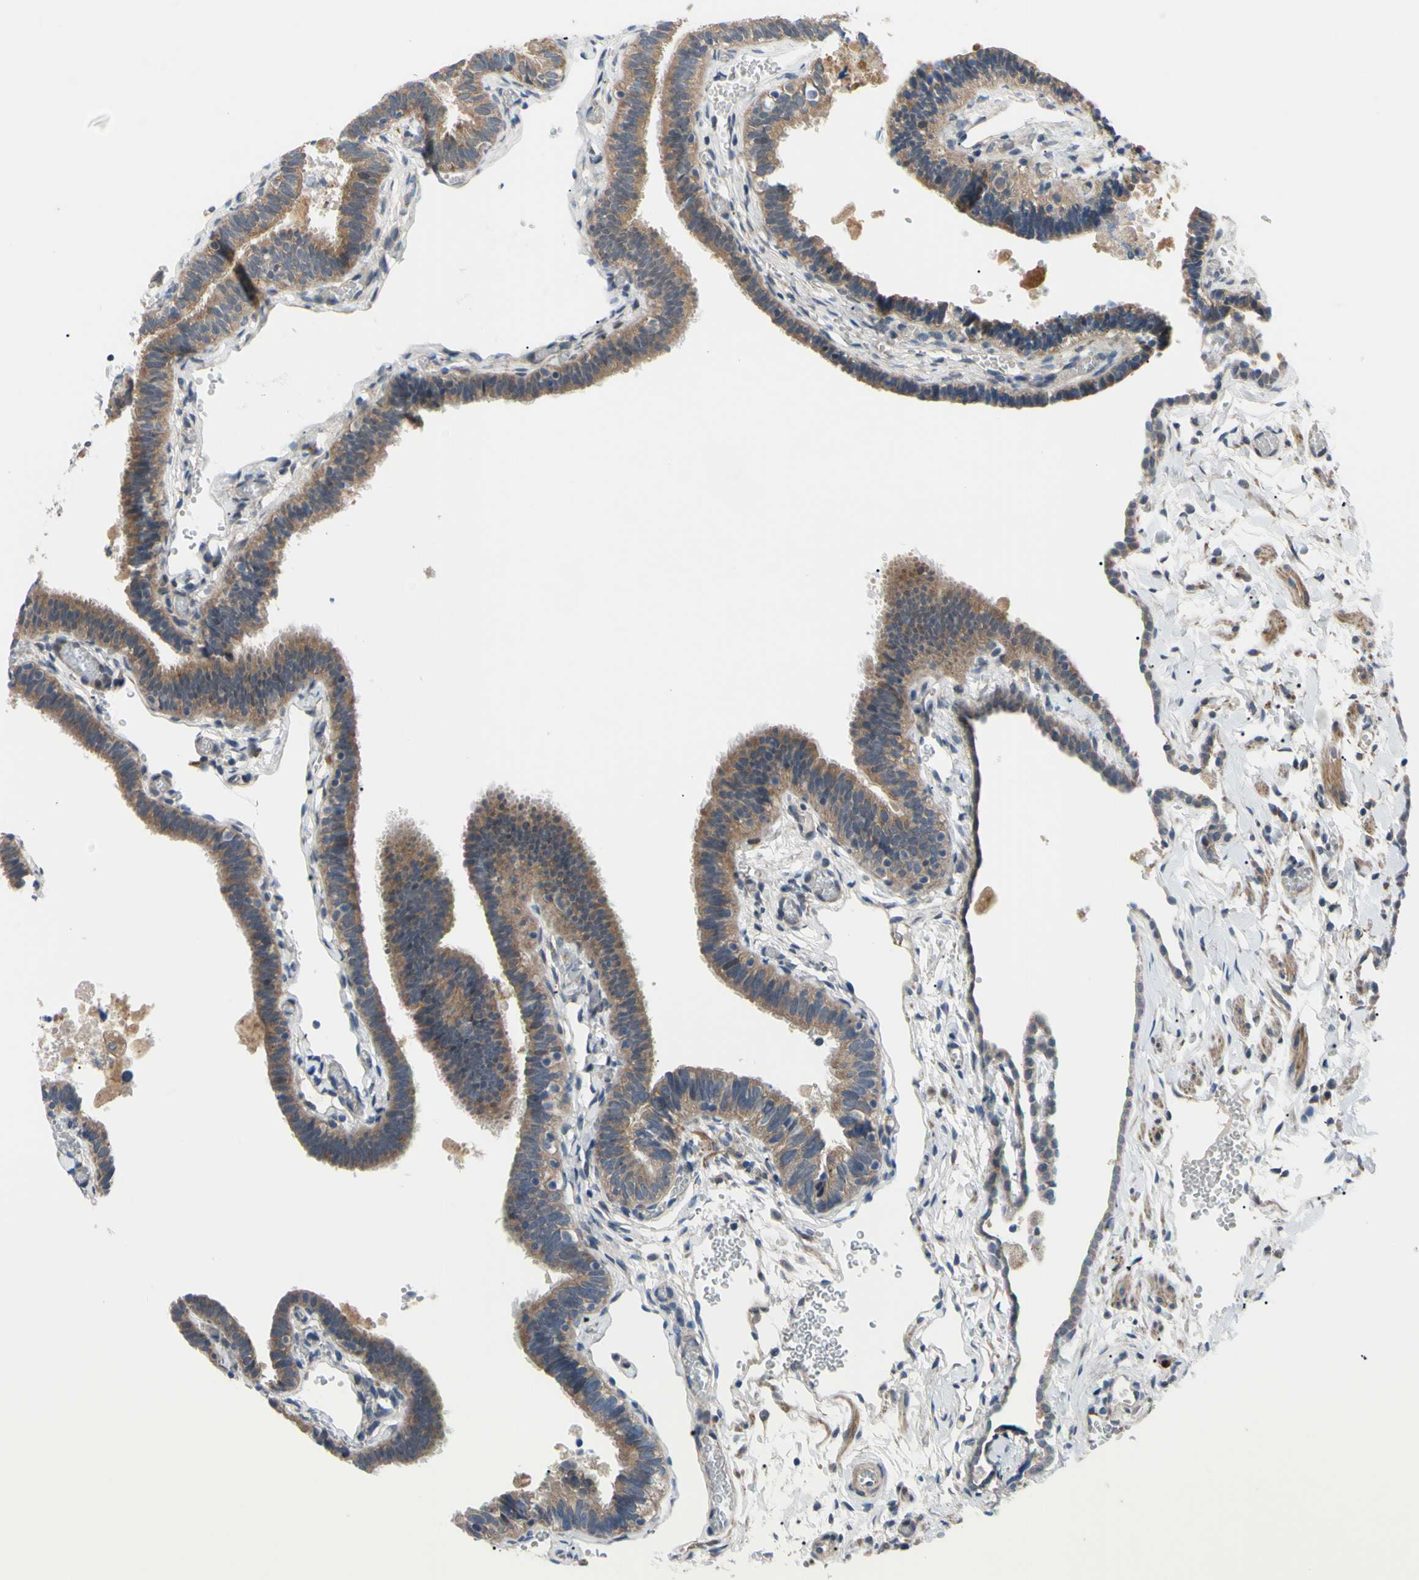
{"staining": {"intensity": "moderate", "quantity": ">75%", "location": "cytoplasmic/membranous"}, "tissue": "fallopian tube", "cell_type": "Glandular cells", "image_type": "normal", "snomed": [{"axis": "morphology", "description": "Normal tissue, NOS"}, {"axis": "topography", "description": "Fallopian tube"}], "caption": "DAB (3,3'-diaminobenzidine) immunohistochemical staining of unremarkable human fallopian tube shows moderate cytoplasmic/membranous protein staining in approximately >75% of glandular cells.", "gene": "SVIL", "patient": {"sex": "female", "age": 46}}